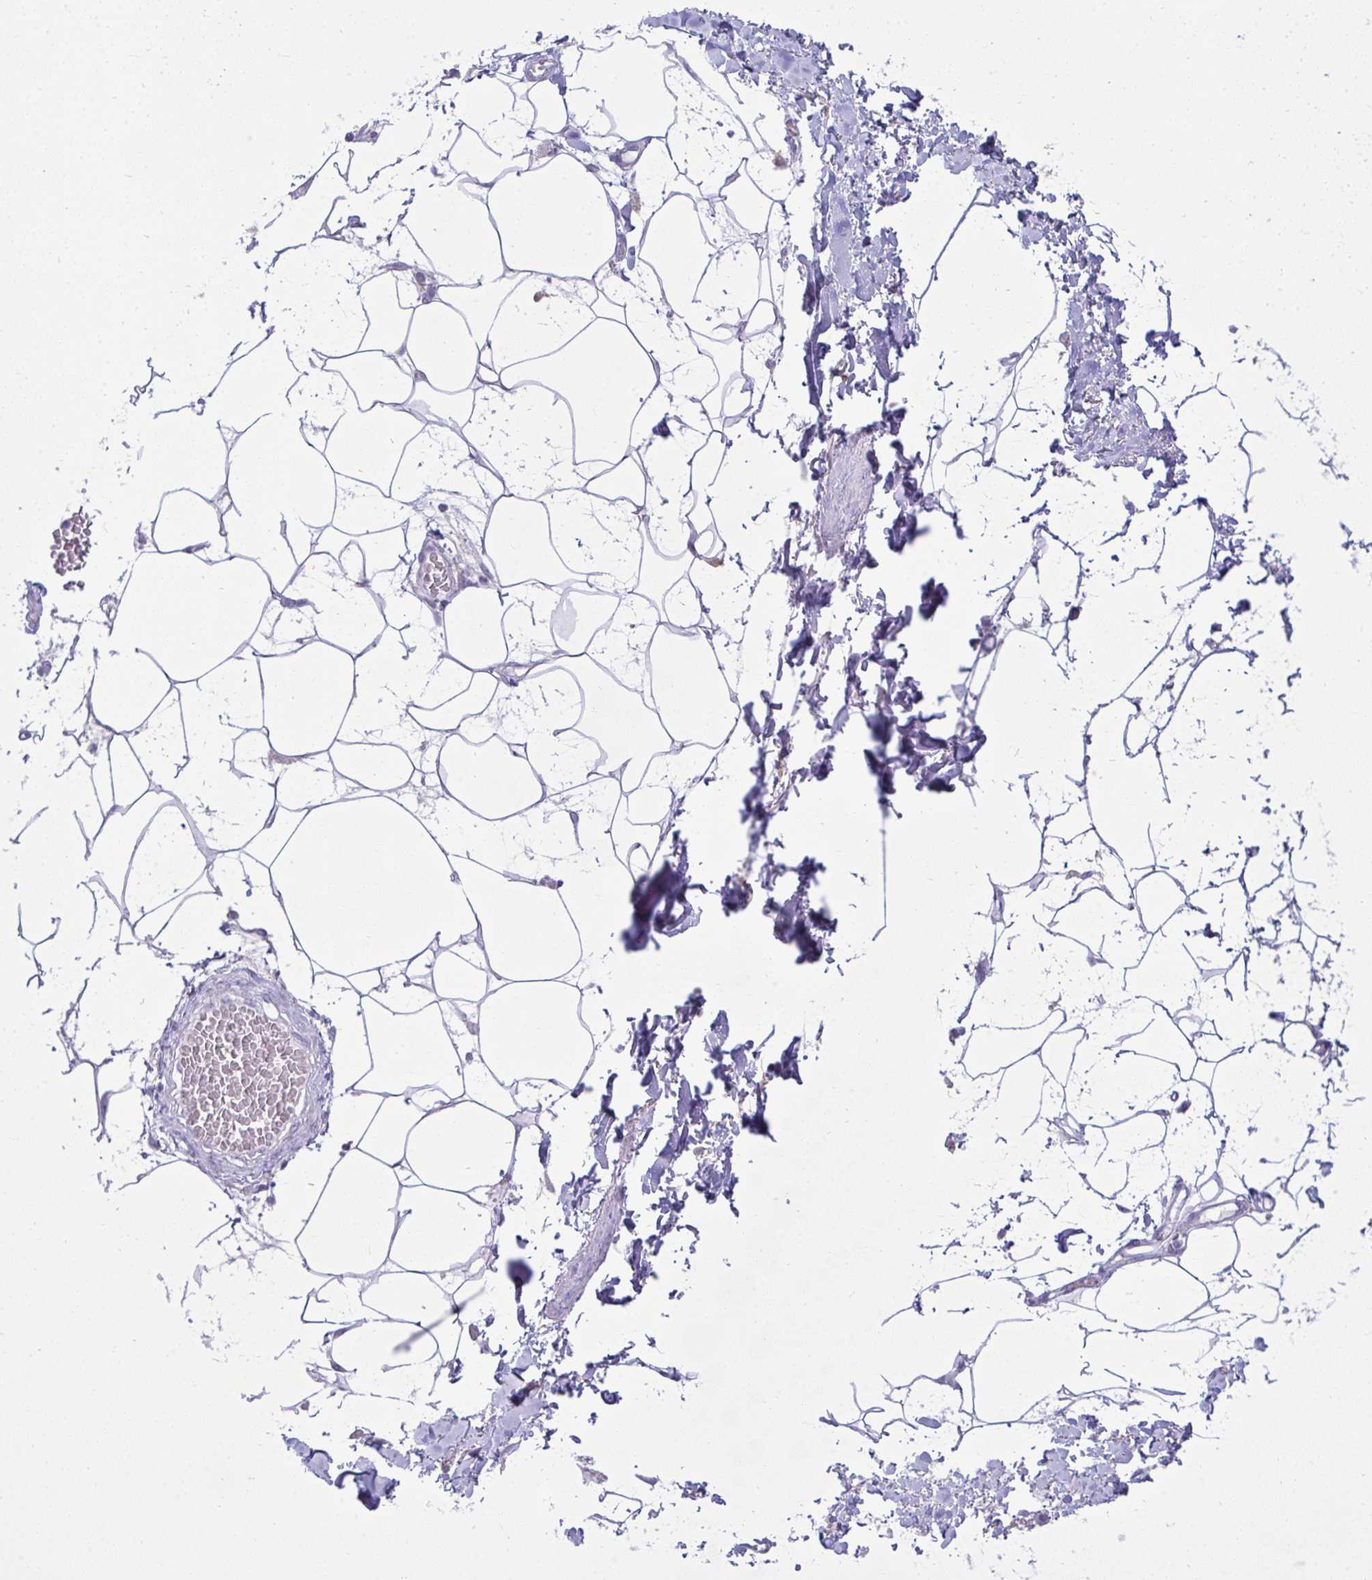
{"staining": {"intensity": "negative", "quantity": "none", "location": "none"}, "tissue": "adipose tissue", "cell_type": "Adipocytes", "image_type": "normal", "snomed": [{"axis": "morphology", "description": "Normal tissue, NOS"}, {"axis": "topography", "description": "Vagina"}, {"axis": "topography", "description": "Peripheral nerve tissue"}], "caption": "This is a image of immunohistochemistry (IHC) staining of normal adipose tissue, which shows no expression in adipocytes.", "gene": "RANBP2", "patient": {"sex": "female", "age": 71}}